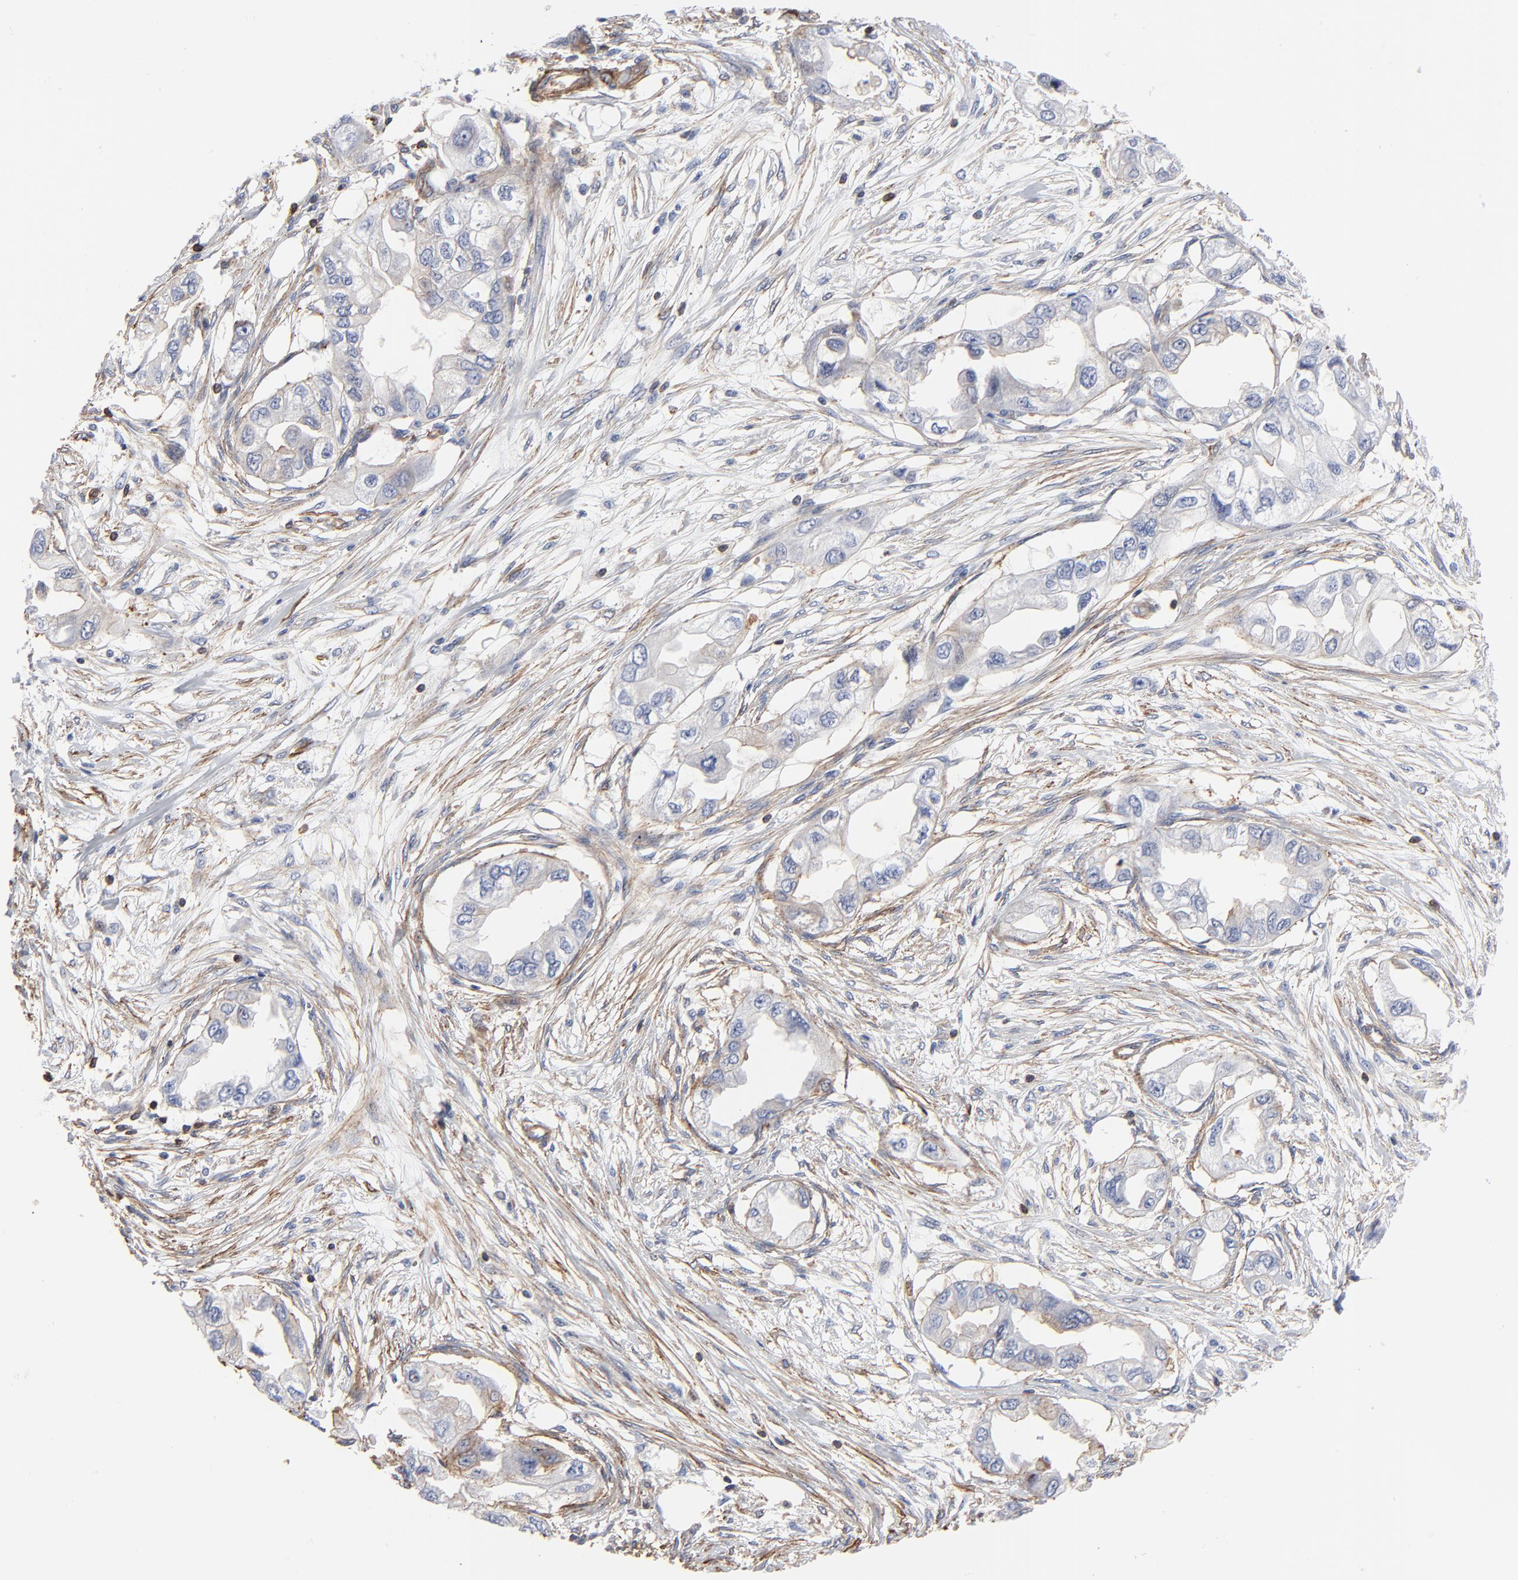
{"staining": {"intensity": "negative", "quantity": "none", "location": "none"}, "tissue": "endometrial cancer", "cell_type": "Tumor cells", "image_type": "cancer", "snomed": [{"axis": "morphology", "description": "Adenocarcinoma, NOS"}, {"axis": "topography", "description": "Endometrium"}], "caption": "This is an immunohistochemistry histopathology image of human endometrial adenocarcinoma. There is no staining in tumor cells.", "gene": "ACTA2", "patient": {"sex": "female", "age": 67}}